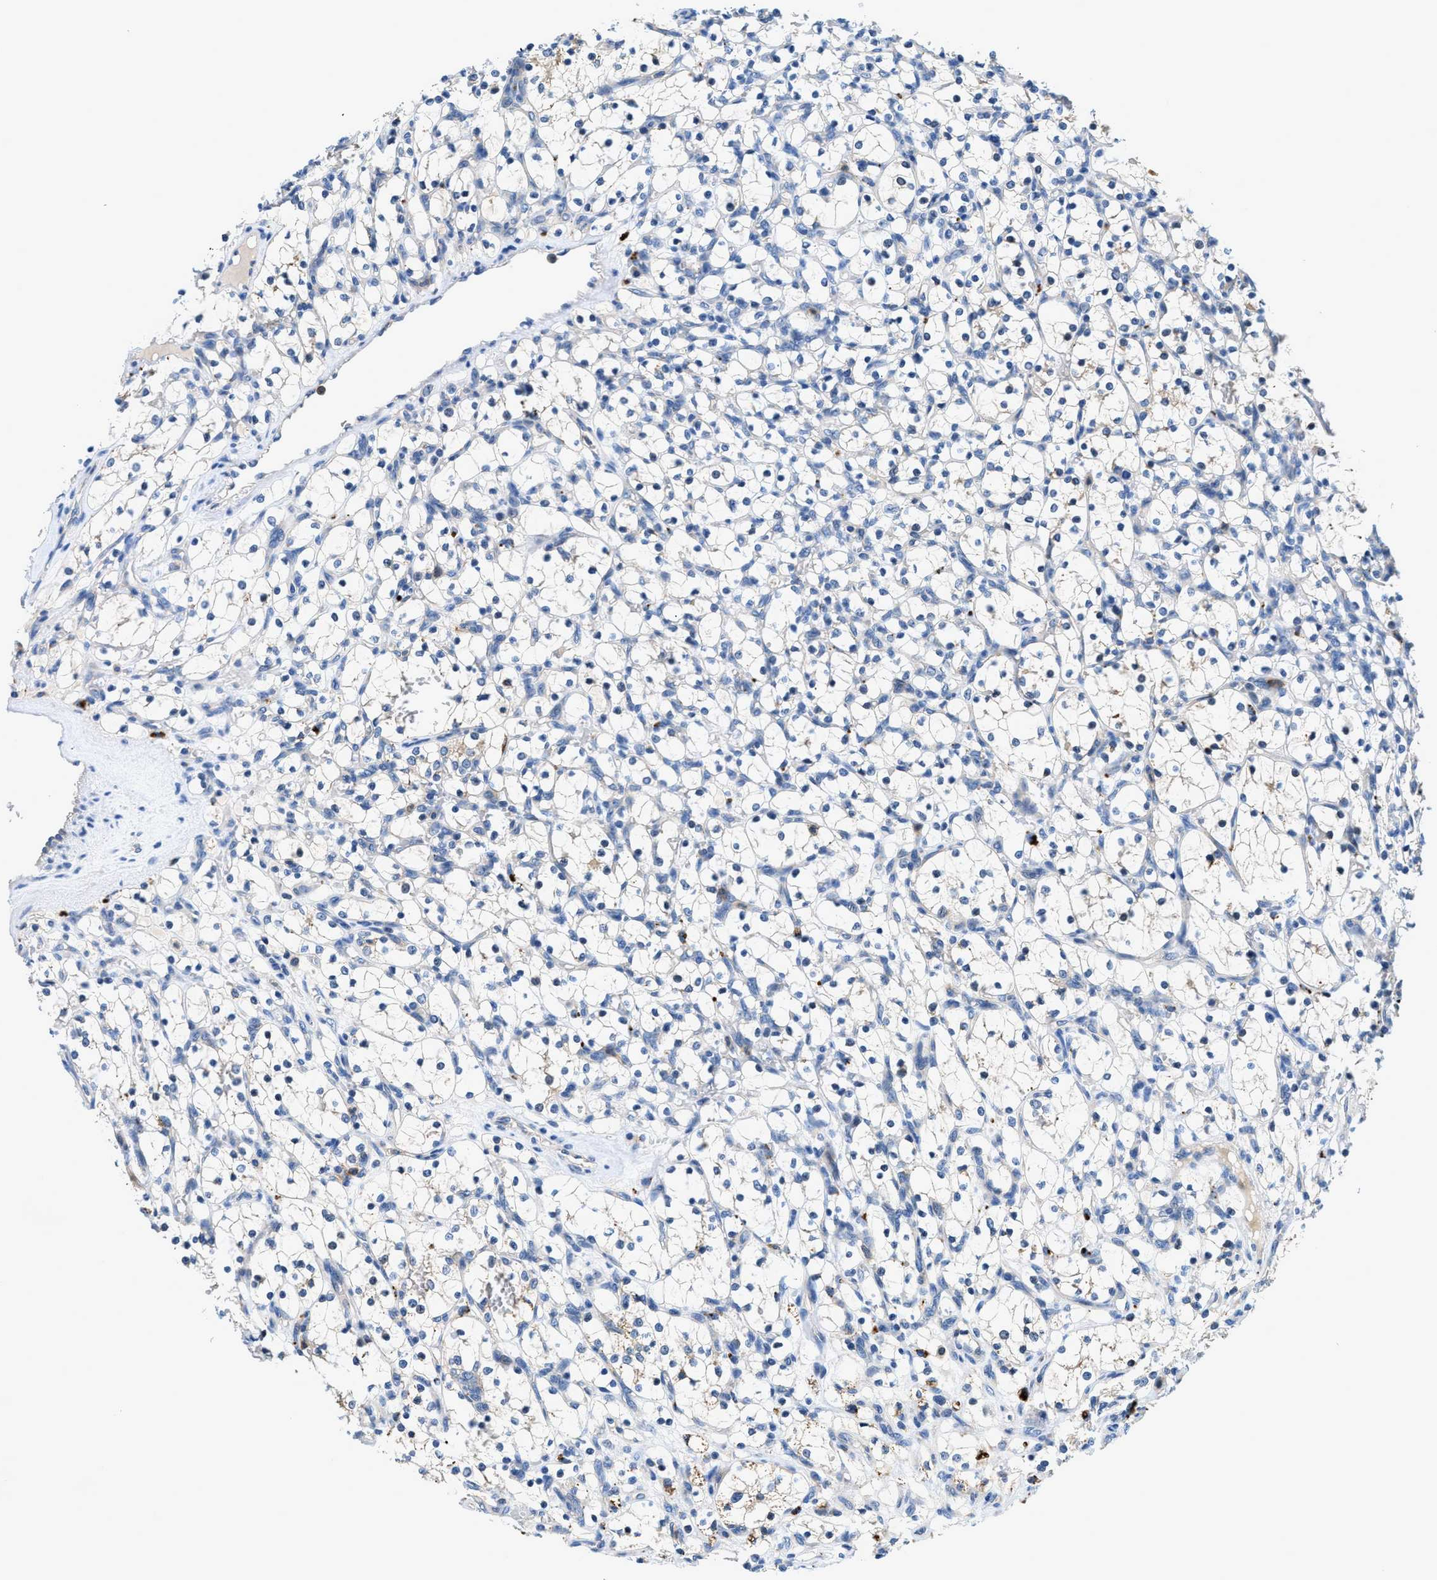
{"staining": {"intensity": "negative", "quantity": "none", "location": "none"}, "tissue": "renal cancer", "cell_type": "Tumor cells", "image_type": "cancer", "snomed": [{"axis": "morphology", "description": "Adenocarcinoma, NOS"}, {"axis": "topography", "description": "Kidney"}], "caption": "IHC micrograph of human renal cancer stained for a protein (brown), which shows no positivity in tumor cells. Nuclei are stained in blue.", "gene": "ADGRE3", "patient": {"sex": "female", "age": 69}}